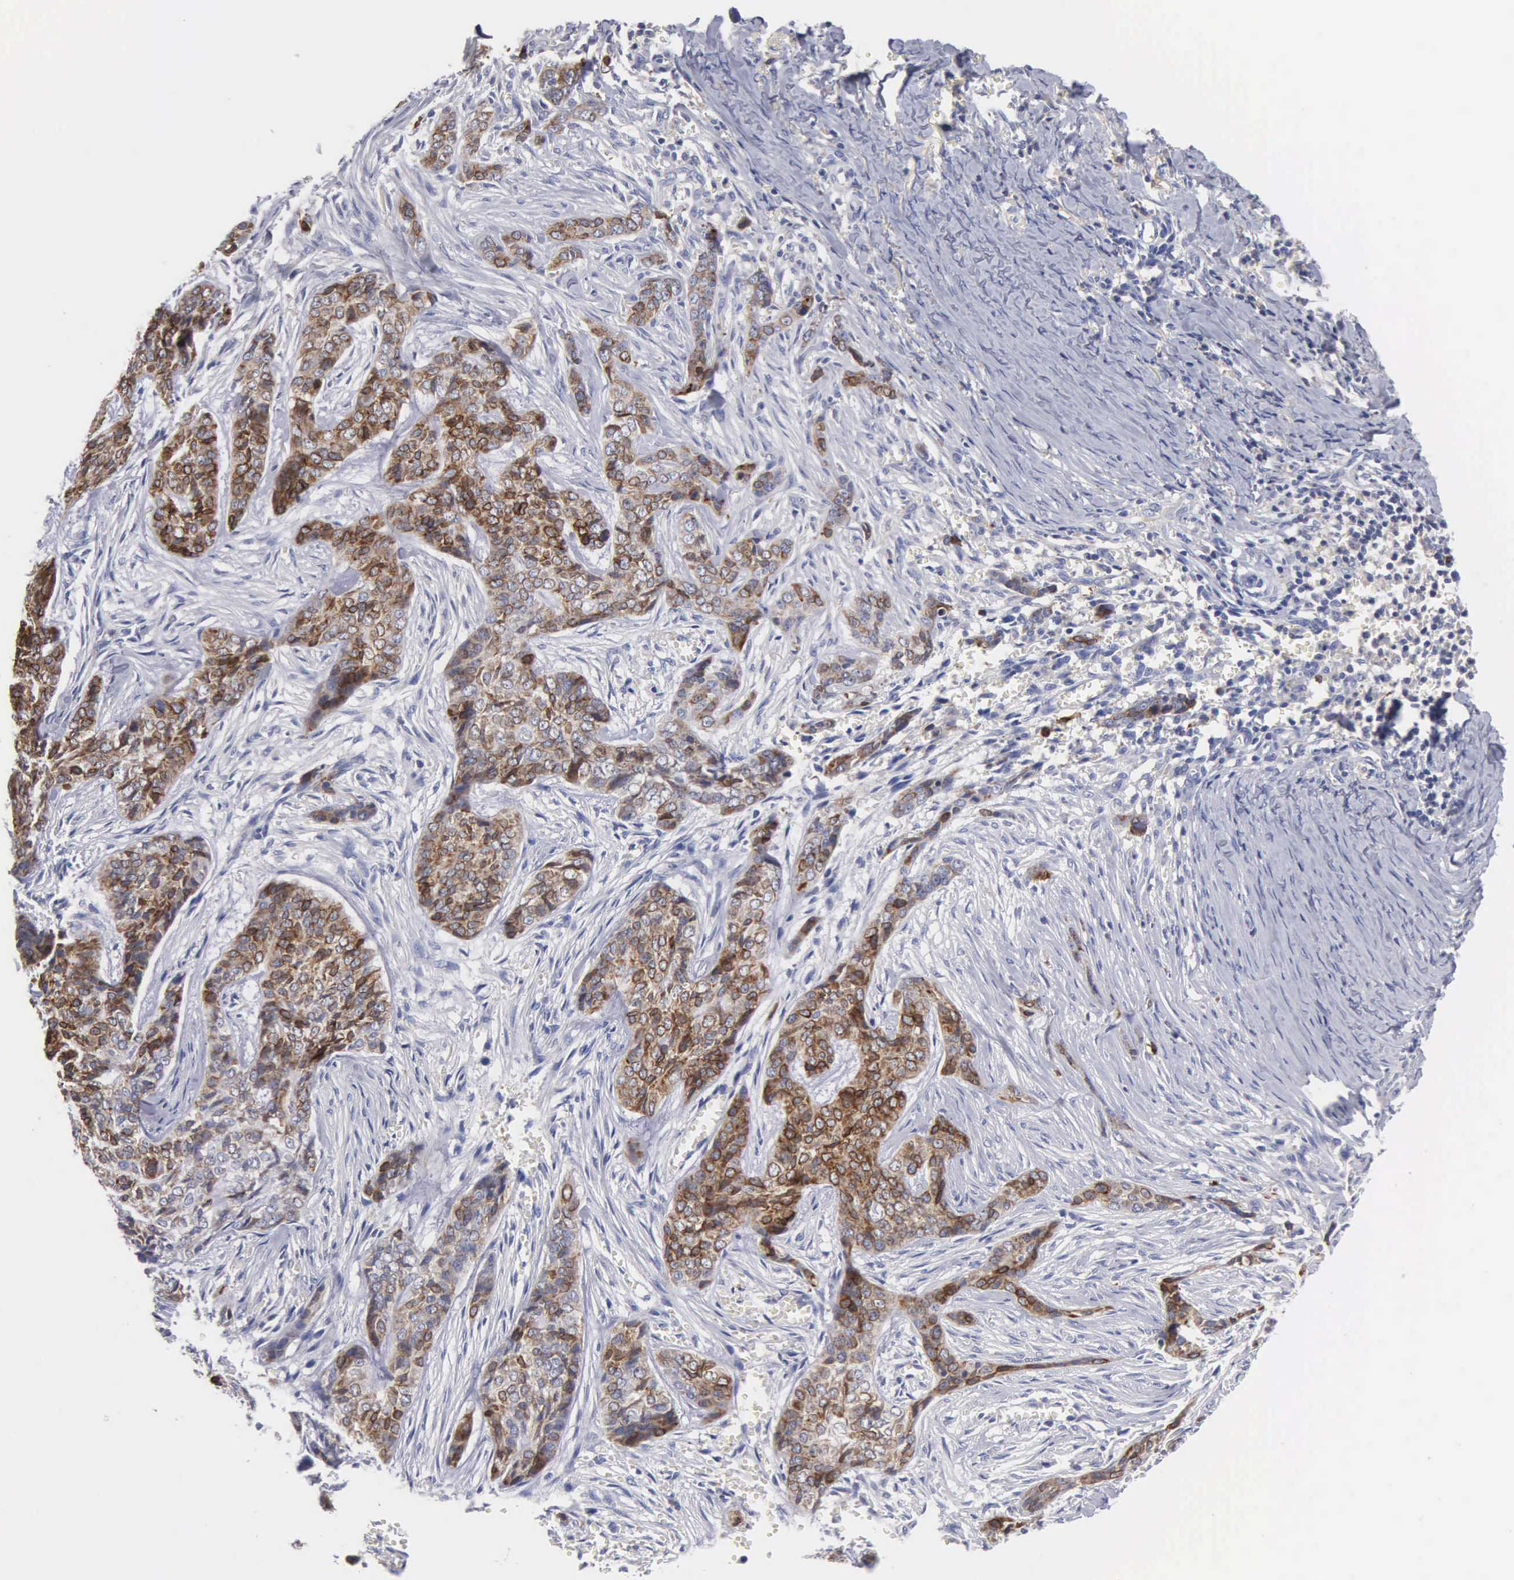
{"staining": {"intensity": "strong", "quantity": ">75%", "location": "cytoplasmic/membranous"}, "tissue": "skin cancer", "cell_type": "Tumor cells", "image_type": "cancer", "snomed": [{"axis": "morphology", "description": "Normal tissue, NOS"}, {"axis": "morphology", "description": "Basal cell carcinoma"}, {"axis": "topography", "description": "Skin"}], "caption": "Human skin cancer (basal cell carcinoma) stained with a brown dye demonstrates strong cytoplasmic/membranous positive staining in about >75% of tumor cells.", "gene": "PTGS2", "patient": {"sex": "female", "age": 65}}